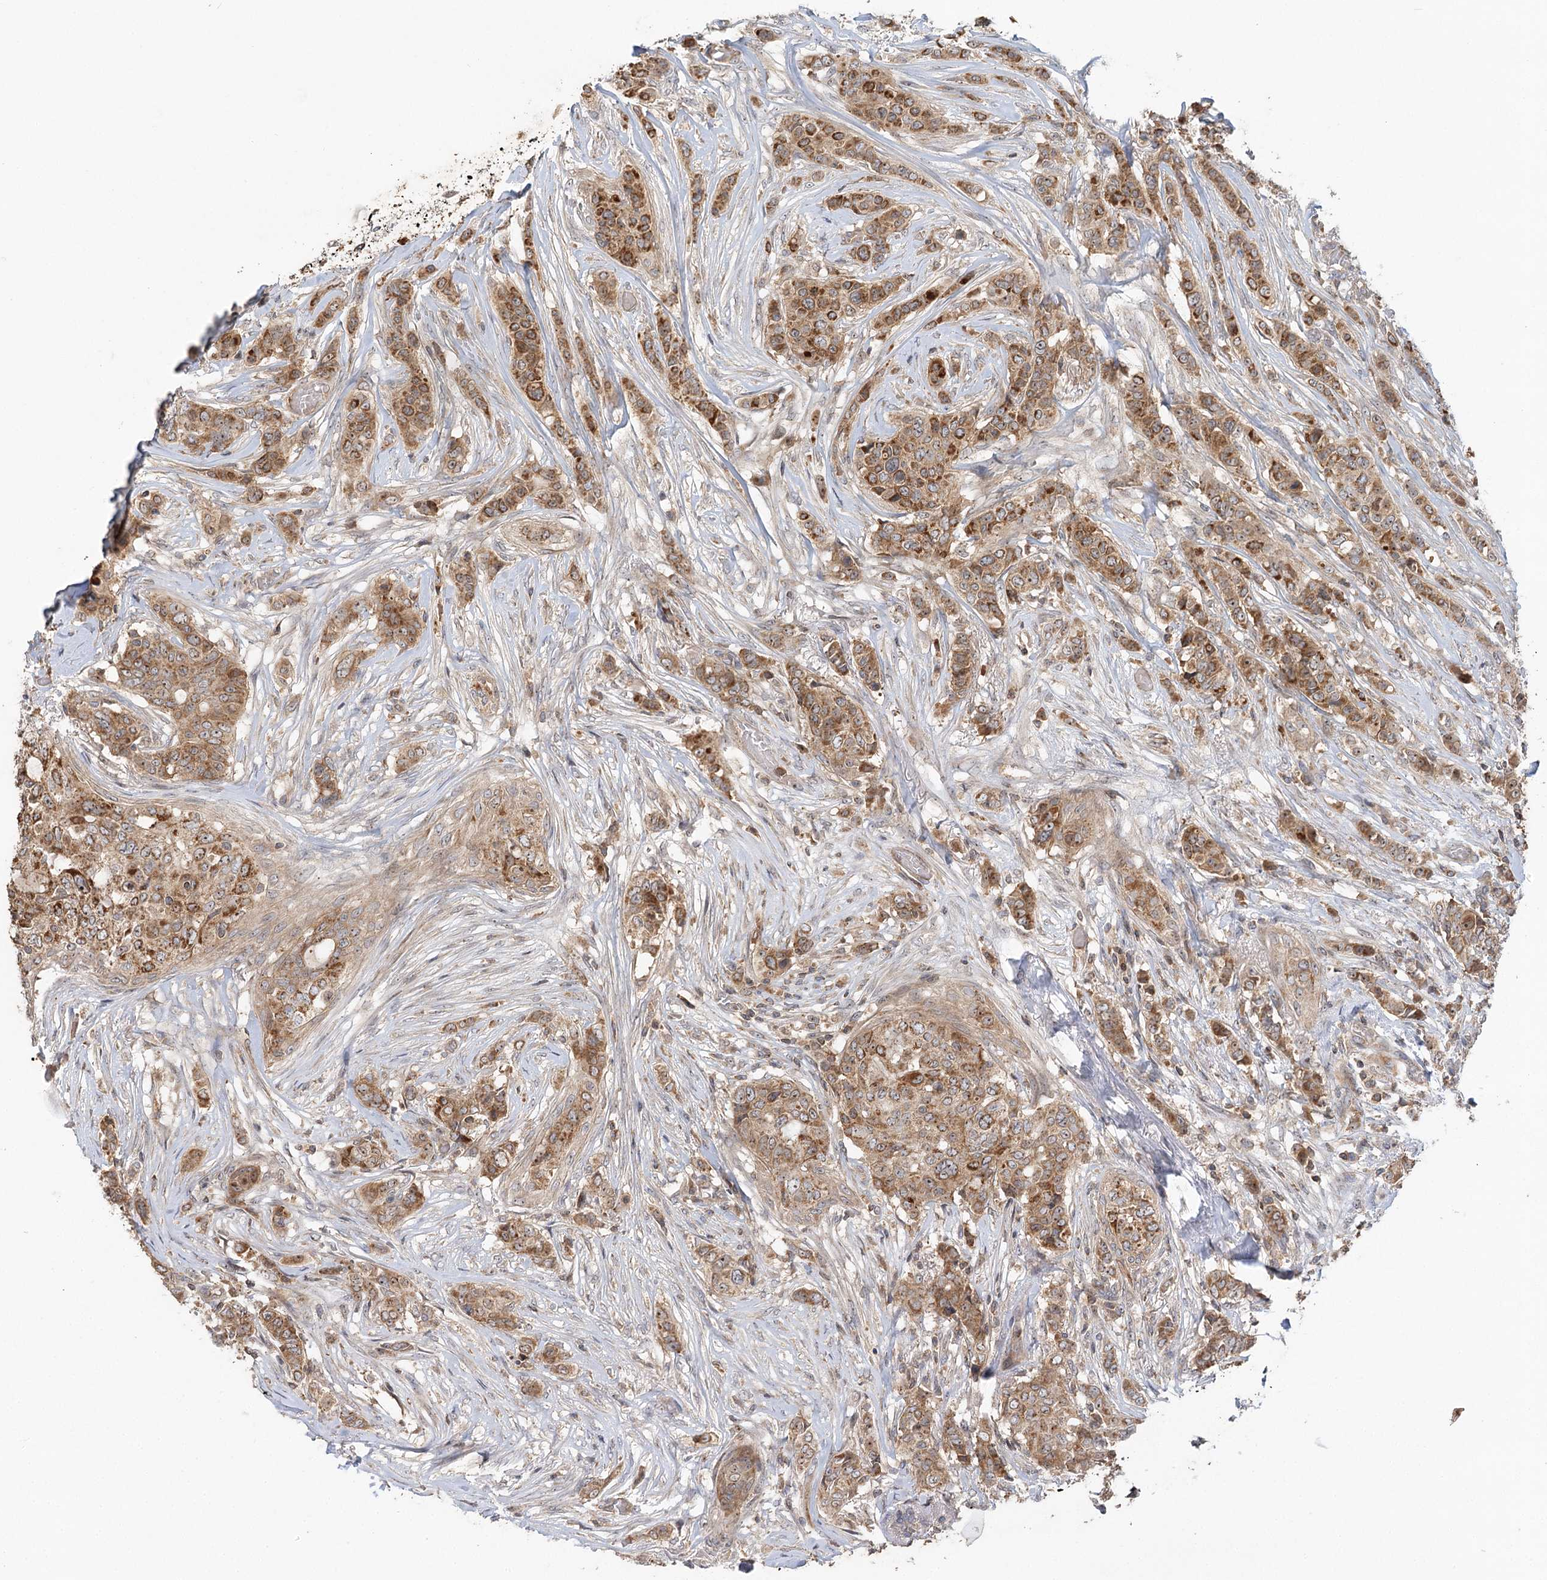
{"staining": {"intensity": "moderate", "quantity": ">75%", "location": "cytoplasmic/membranous,nuclear"}, "tissue": "breast cancer", "cell_type": "Tumor cells", "image_type": "cancer", "snomed": [{"axis": "morphology", "description": "Lobular carcinoma"}, {"axis": "topography", "description": "Breast"}], "caption": "Immunohistochemical staining of human breast cancer (lobular carcinoma) shows medium levels of moderate cytoplasmic/membranous and nuclear staining in about >75% of tumor cells.", "gene": "RAPGEF6", "patient": {"sex": "female", "age": 51}}